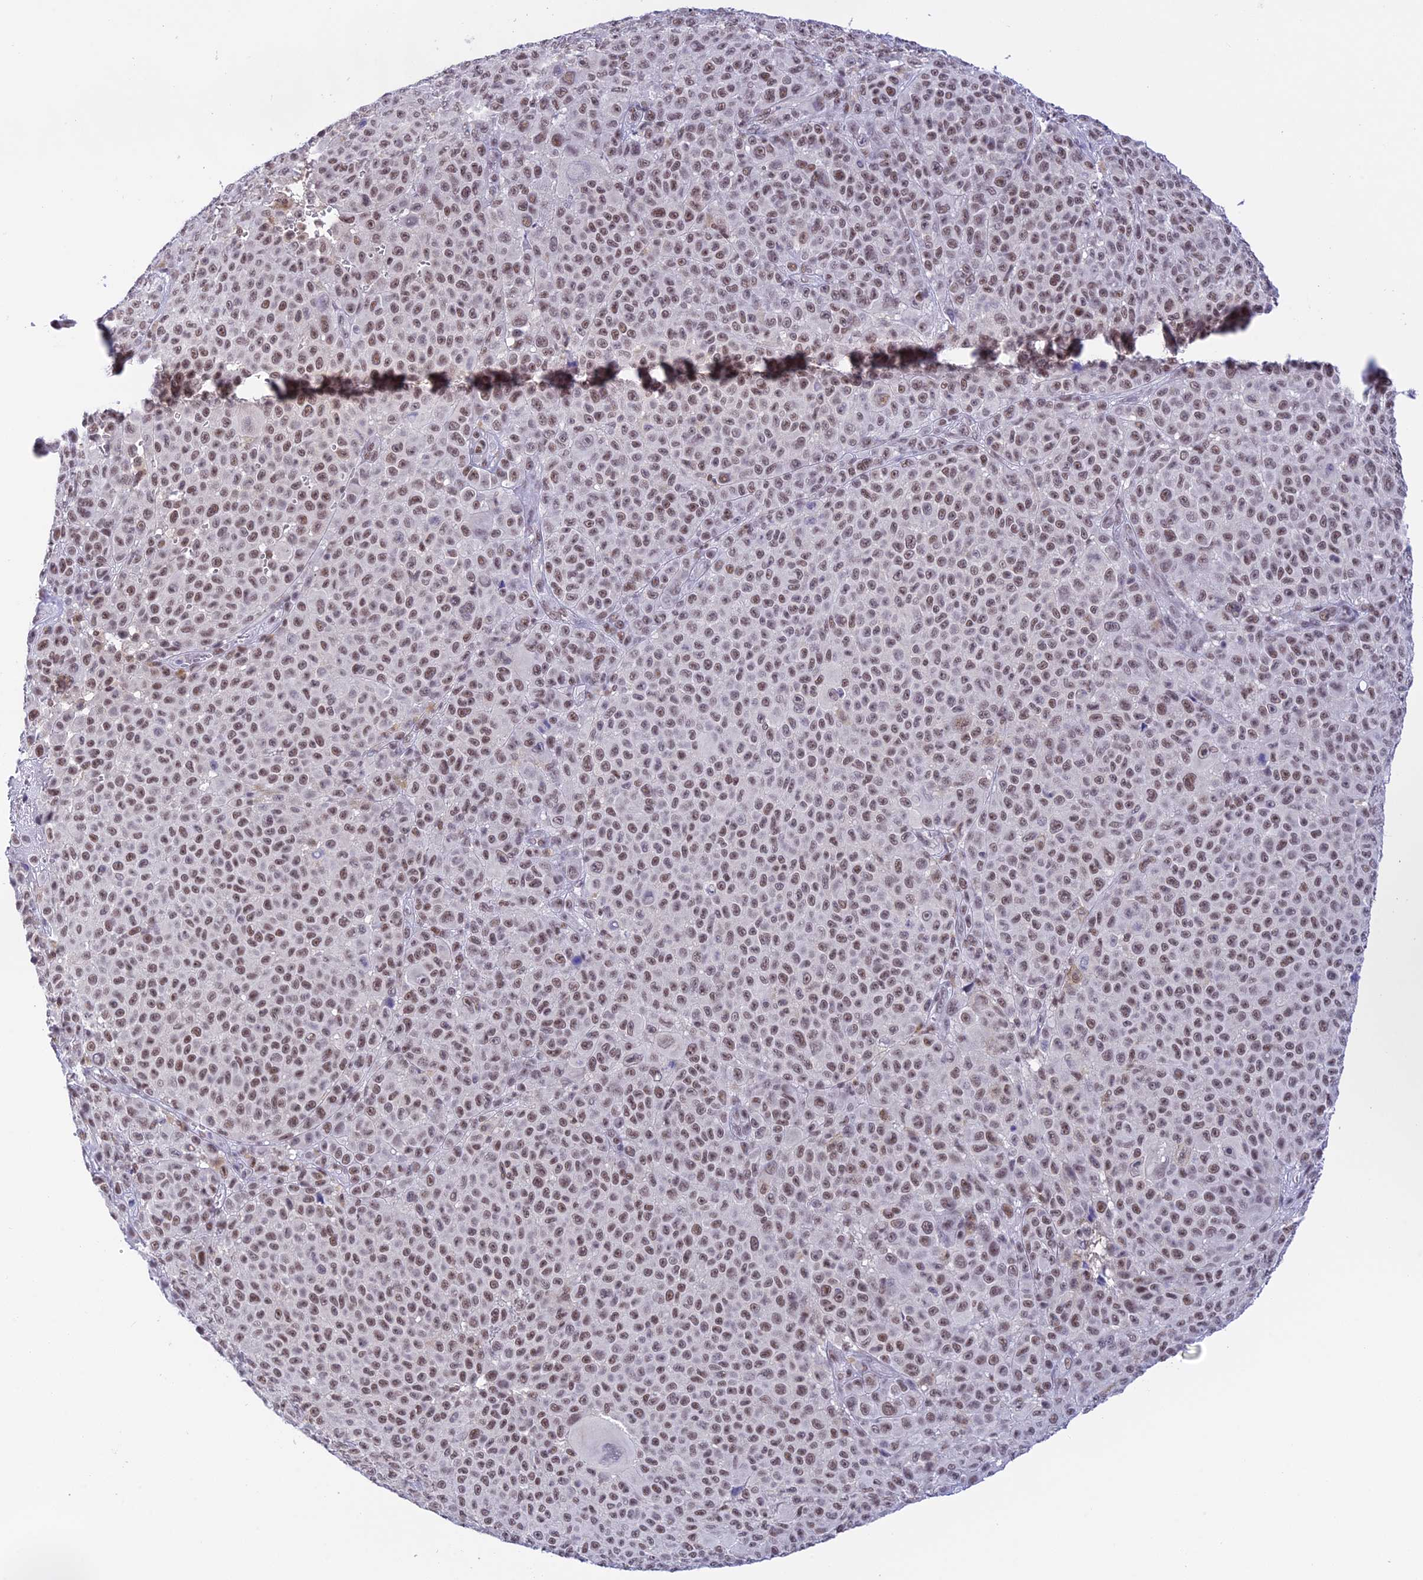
{"staining": {"intensity": "moderate", "quantity": ">75%", "location": "nuclear"}, "tissue": "melanoma", "cell_type": "Tumor cells", "image_type": "cancer", "snomed": [{"axis": "morphology", "description": "Malignant melanoma, NOS"}, {"axis": "topography", "description": "Skin"}], "caption": "Immunohistochemistry image of neoplastic tissue: human malignant melanoma stained using immunohistochemistry displays medium levels of moderate protein expression localized specifically in the nuclear of tumor cells, appearing as a nuclear brown color.", "gene": "THAP11", "patient": {"sex": "female", "age": 94}}